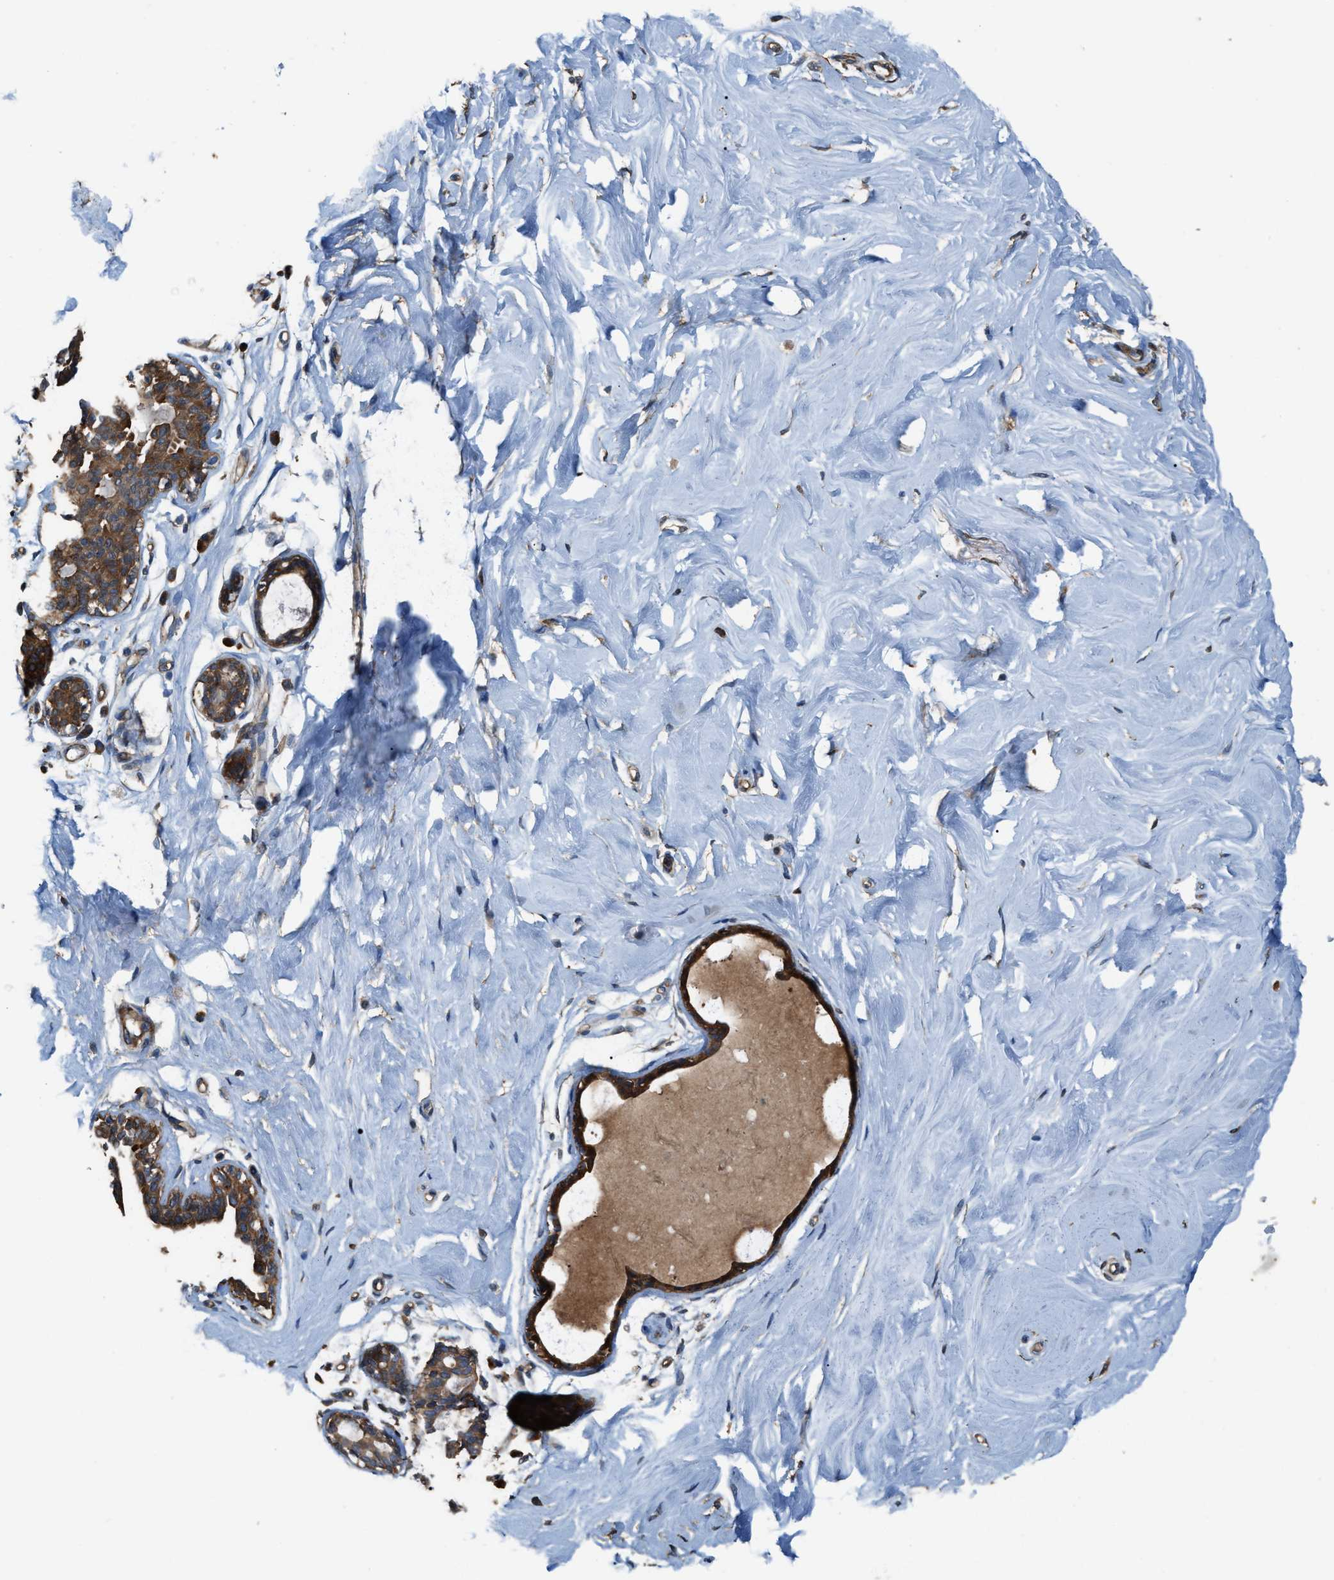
{"staining": {"intensity": "negative", "quantity": "none", "location": "none"}, "tissue": "breast", "cell_type": "Adipocytes", "image_type": "normal", "snomed": [{"axis": "morphology", "description": "Normal tissue, NOS"}, {"axis": "topography", "description": "Breast"}], "caption": "This photomicrograph is of normal breast stained with IHC to label a protein in brown with the nuclei are counter-stained blue. There is no positivity in adipocytes.", "gene": "ATIC", "patient": {"sex": "female", "age": 23}}